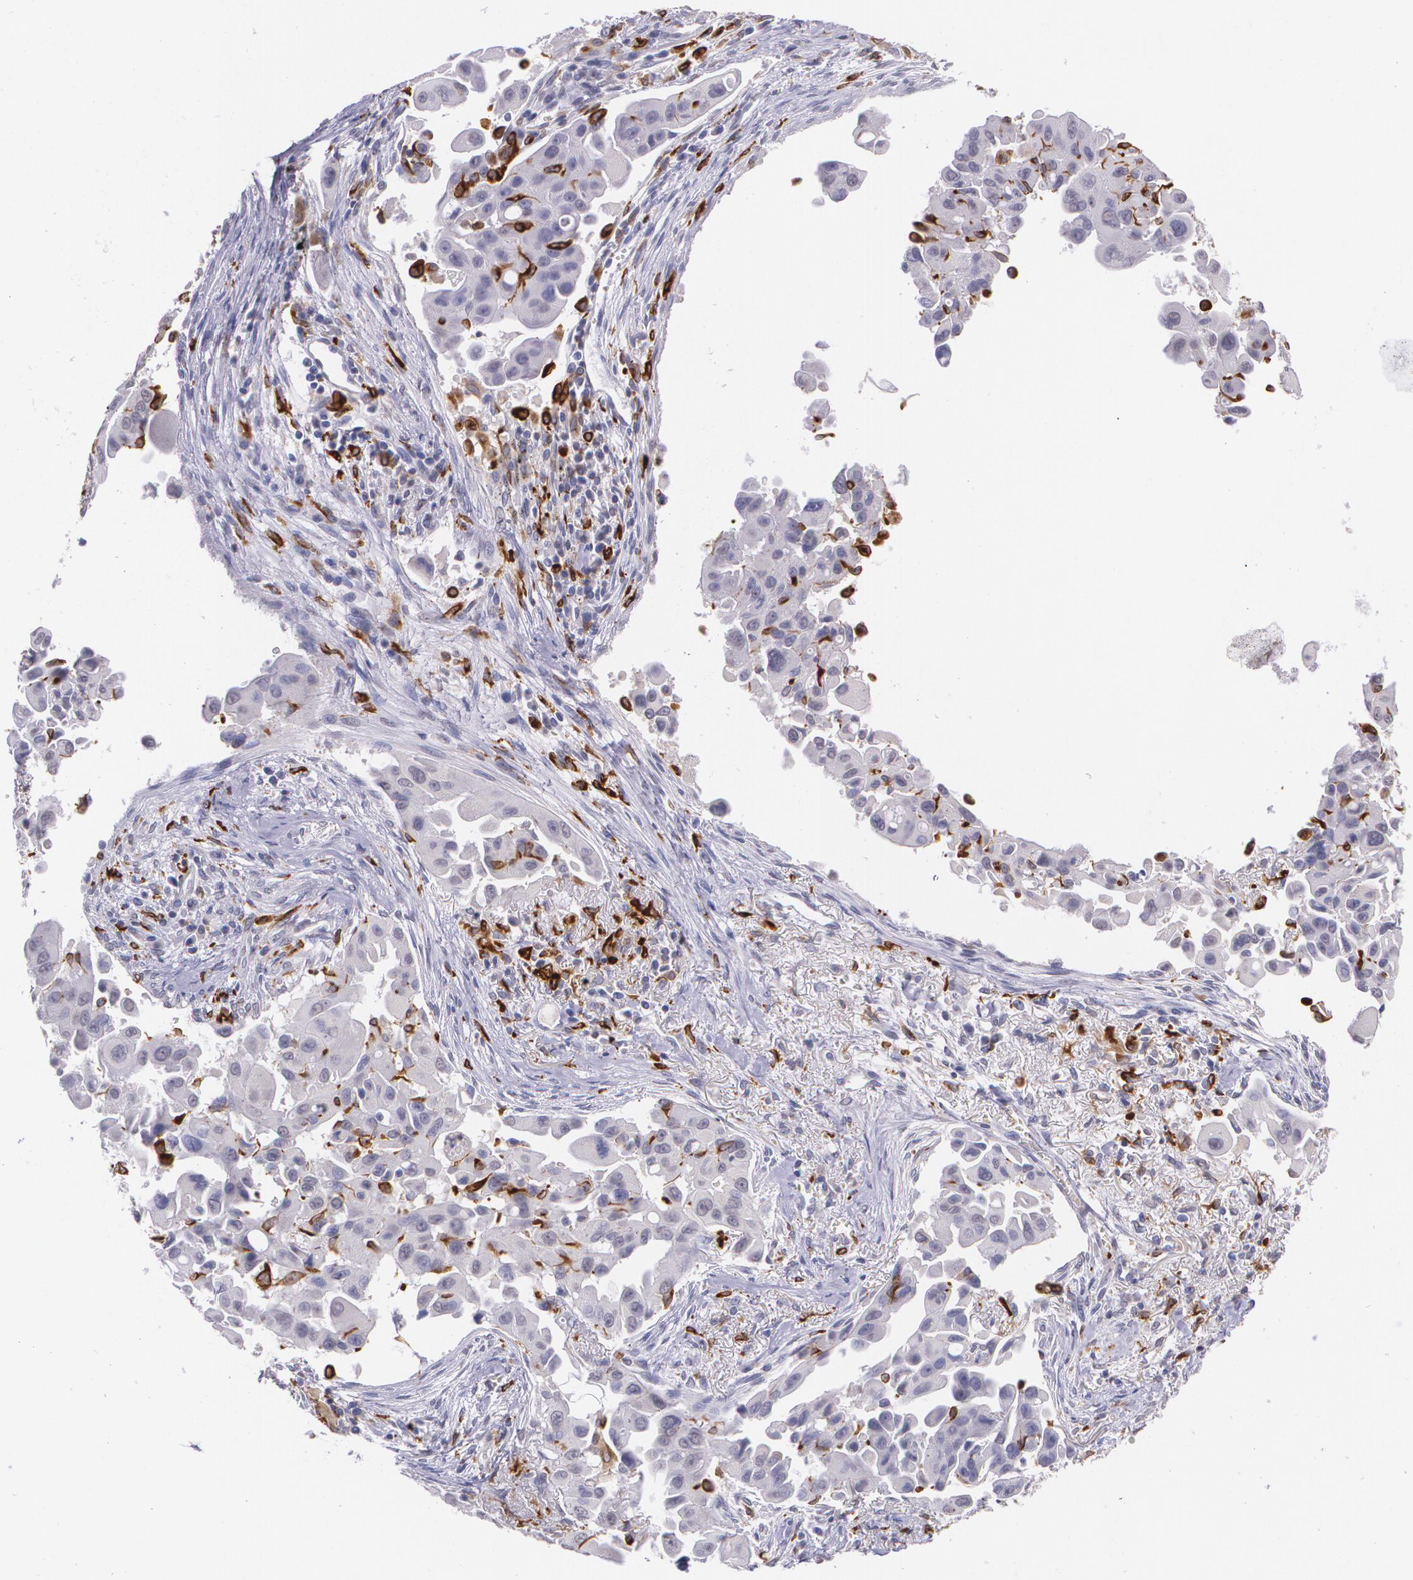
{"staining": {"intensity": "negative", "quantity": "none", "location": "none"}, "tissue": "lung cancer", "cell_type": "Tumor cells", "image_type": "cancer", "snomed": [{"axis": "morphology", "description": "Adenocarcinoma, NOS"}, {"axis": "topography", "description": "Lung"}], "caption": "This is a micrograph of IHC staining of lung cancer, which shows no positivity in tumor cells. (DAB (3,3'-diaminobenzidine) IHC, high magnification).", "gene": "RTN1", "patient": {"sex": "male", "age": 68}}